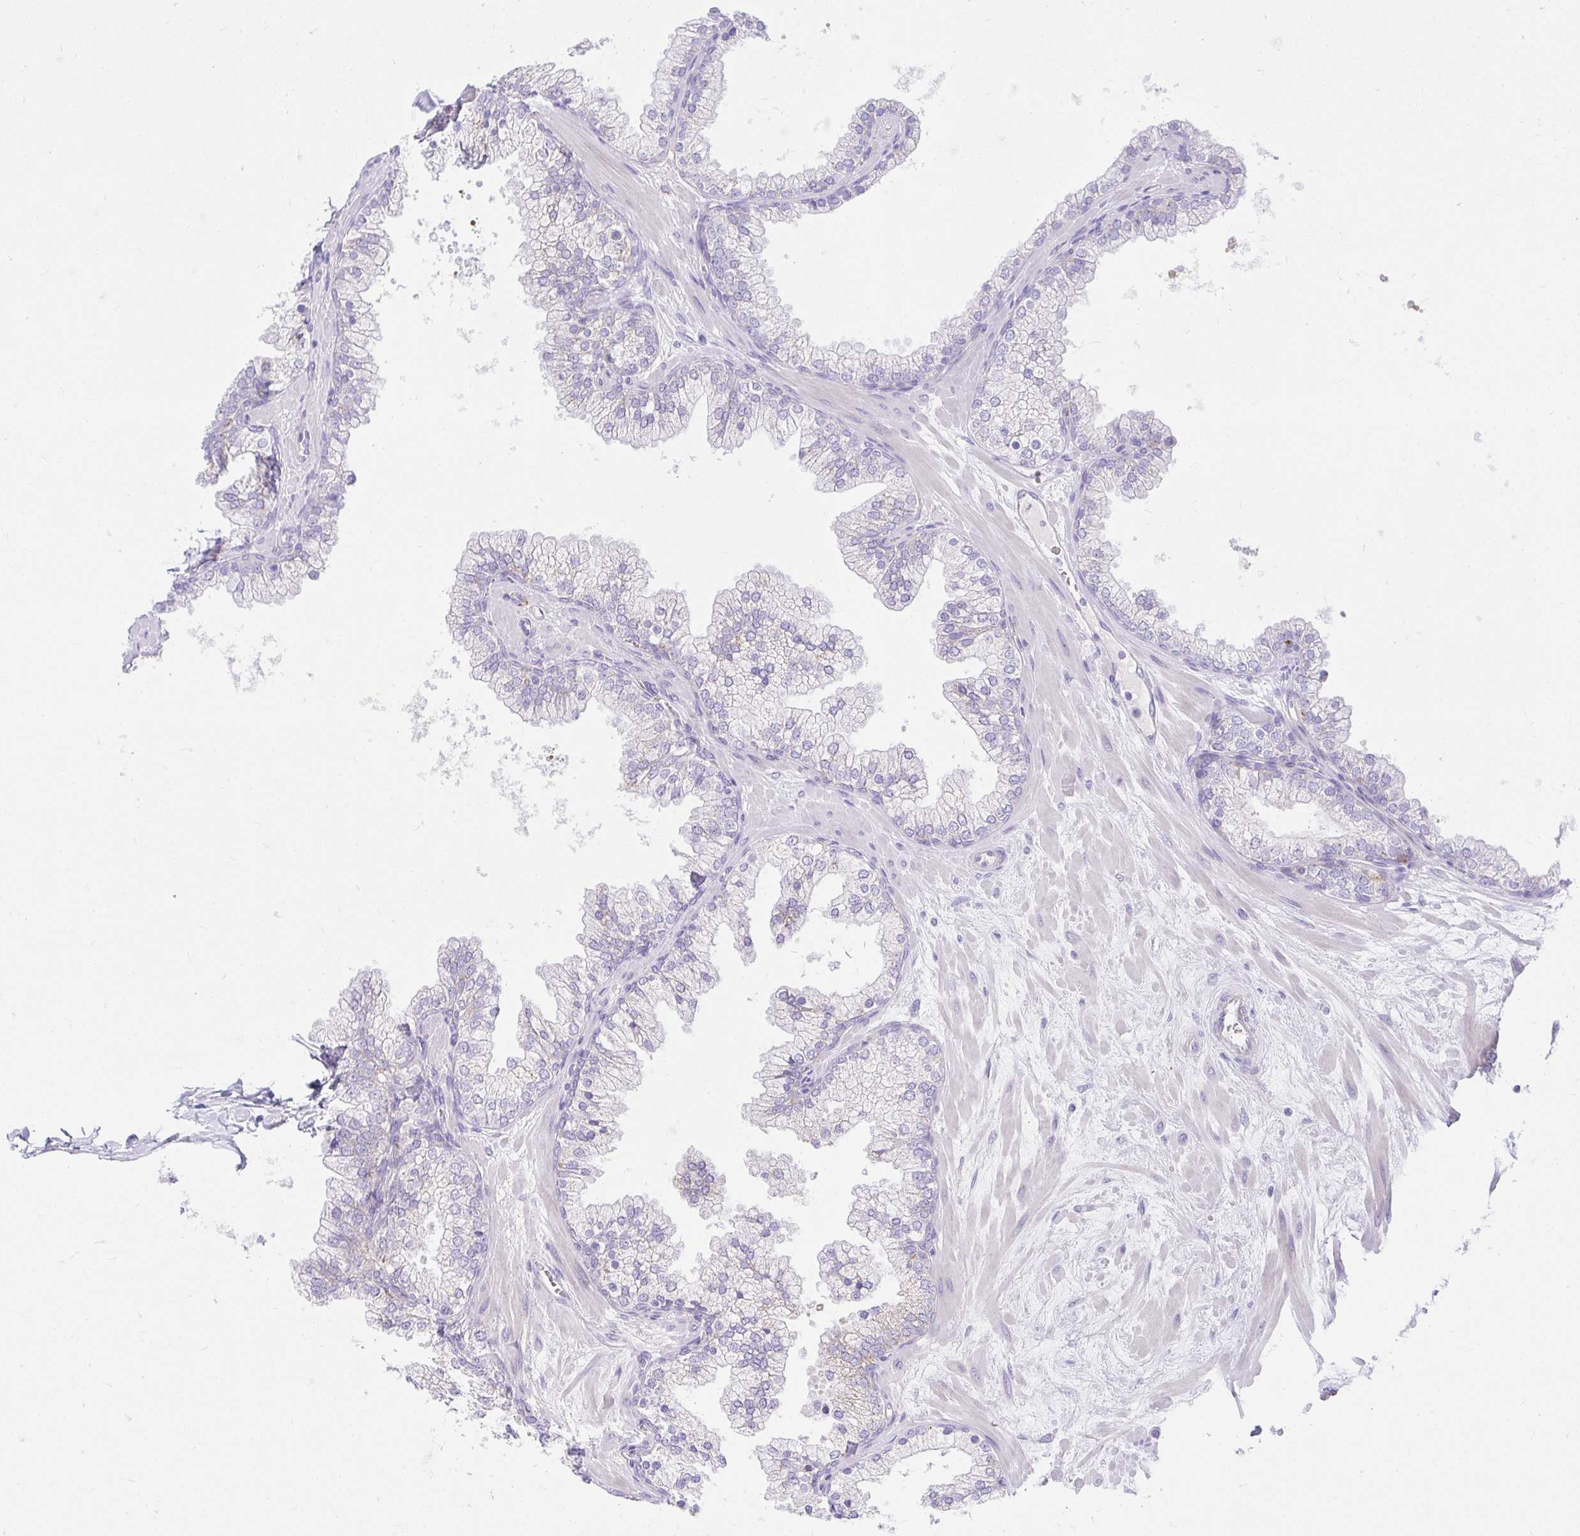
{"staining": {"intensity": "weak", "quantity": "<25%", "location": "cytoplasmic/membranous"}, "tissue": "prostate", "cell_type": "Glandular cells", "image_type": "normal", "snomed": [{"axis": "morphology", "description": "Normal tissue, NOS"}, {"axis": "topography", "description": "Prostate"}, {"axis": "topography", "description": "Peripheral nerve tissue"}], "caption": "DAB immunohistochemical staining of benign prostate shows no significant staining in glandular cells. (DAB immunohistochemistry visualized using brightfield microscopy, high magnification).", "gene": "PRRG3", "patient": {"sex": "male", "age": 61}}